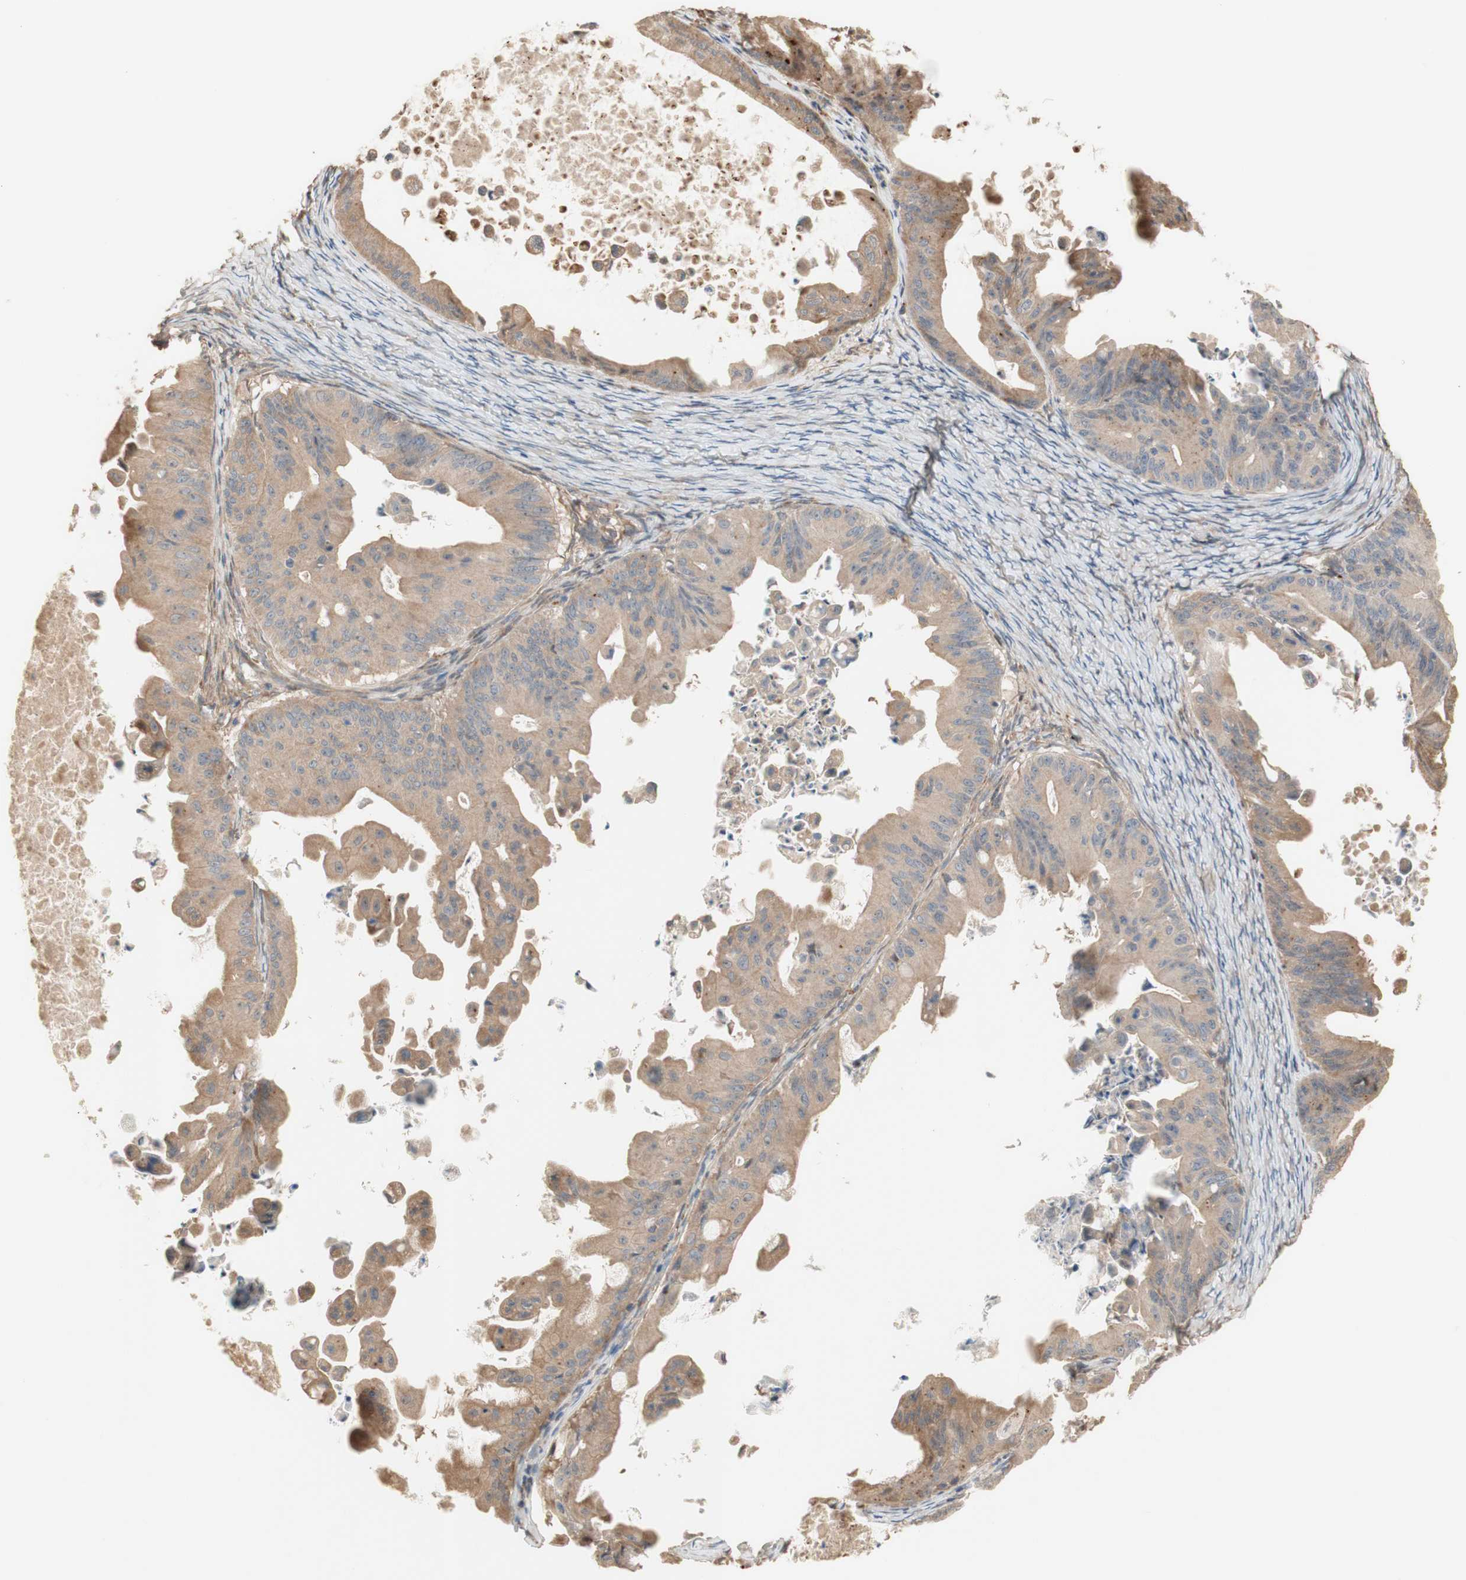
{"staining": {"intensity": "weak", "quantity": ">75%", "location": "cytoplasmic/membranous"}, "tissue": "ovarian cancer", "cell_type": "Tumor cells", "image_type": "cancer", "snomed": [{"axis": "morphology", "description": "Cystadenocarcinoma, mucinous, NOS"}, {"axis": "topography", "description": "Ovary"}], "caption": "Weak cytoplasmic/membranous expression for a protein is appreciated in approximately >75% of tumor cells of mucinous cystadenocarcinoma (ovarian) using IHC.", "gene": "PTPN21", "patient": {"sex": "female", "age": 37}}